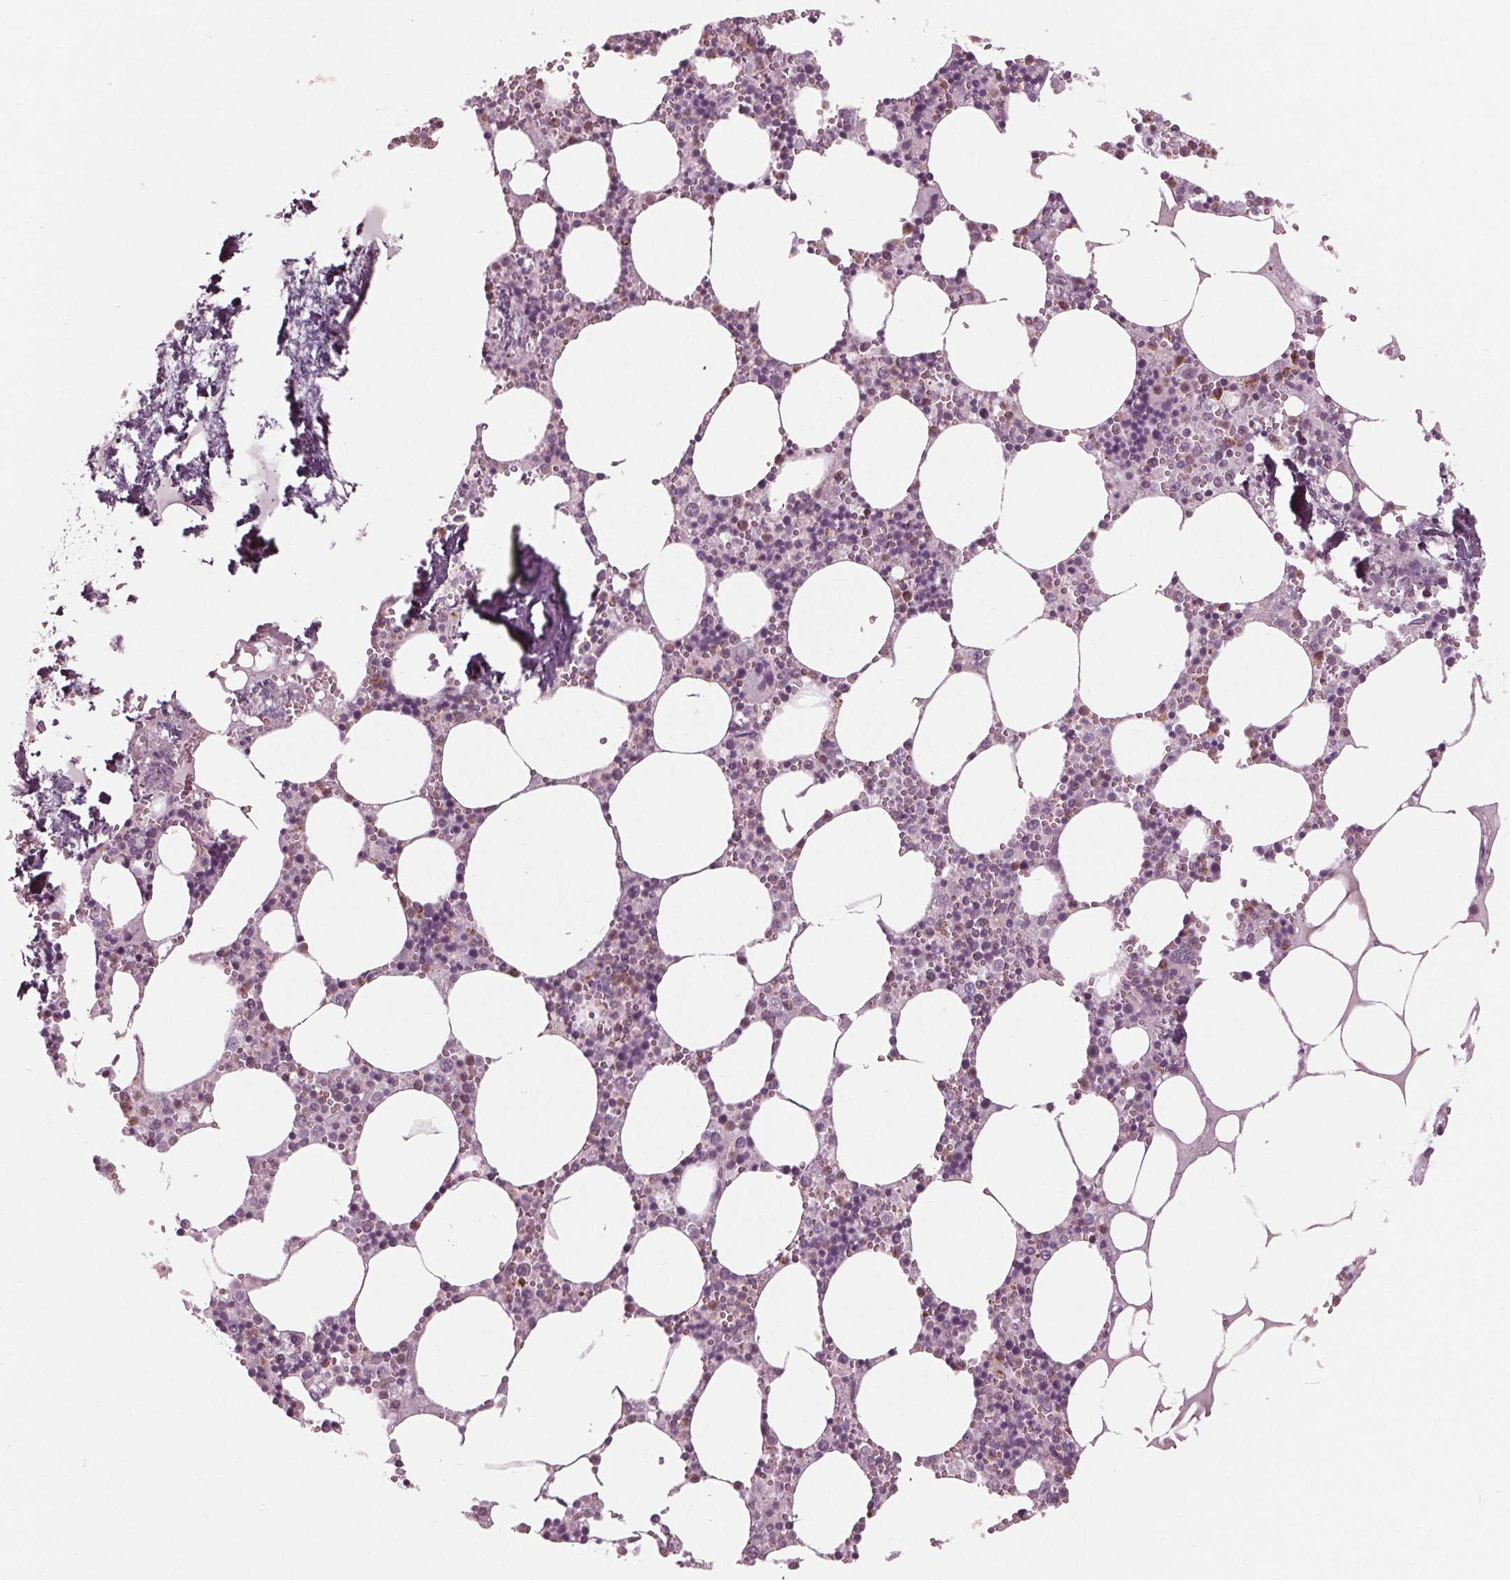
{"staining": {"intensity": "negative", "quantity": "none", "location": "none"}, "tissue": "bone marrow", "cell_type": "Hematopoietic cells", "image_type": "normal", "snomed": [{"axis": "morphology", "description": "Normal tissue, NOS"}, {"axis": "topography", "description": "Bone marrow"}], "caption": "IHC of normal human bone marrow demonstrates no positivity in hematopoietic cells. (DAB (3,3'-diaminobenzidine) IHC visualized using brightfield microscopy, high magnification).", "gene": "CLN6", "patient": {"sex": "male", "age": 54}}